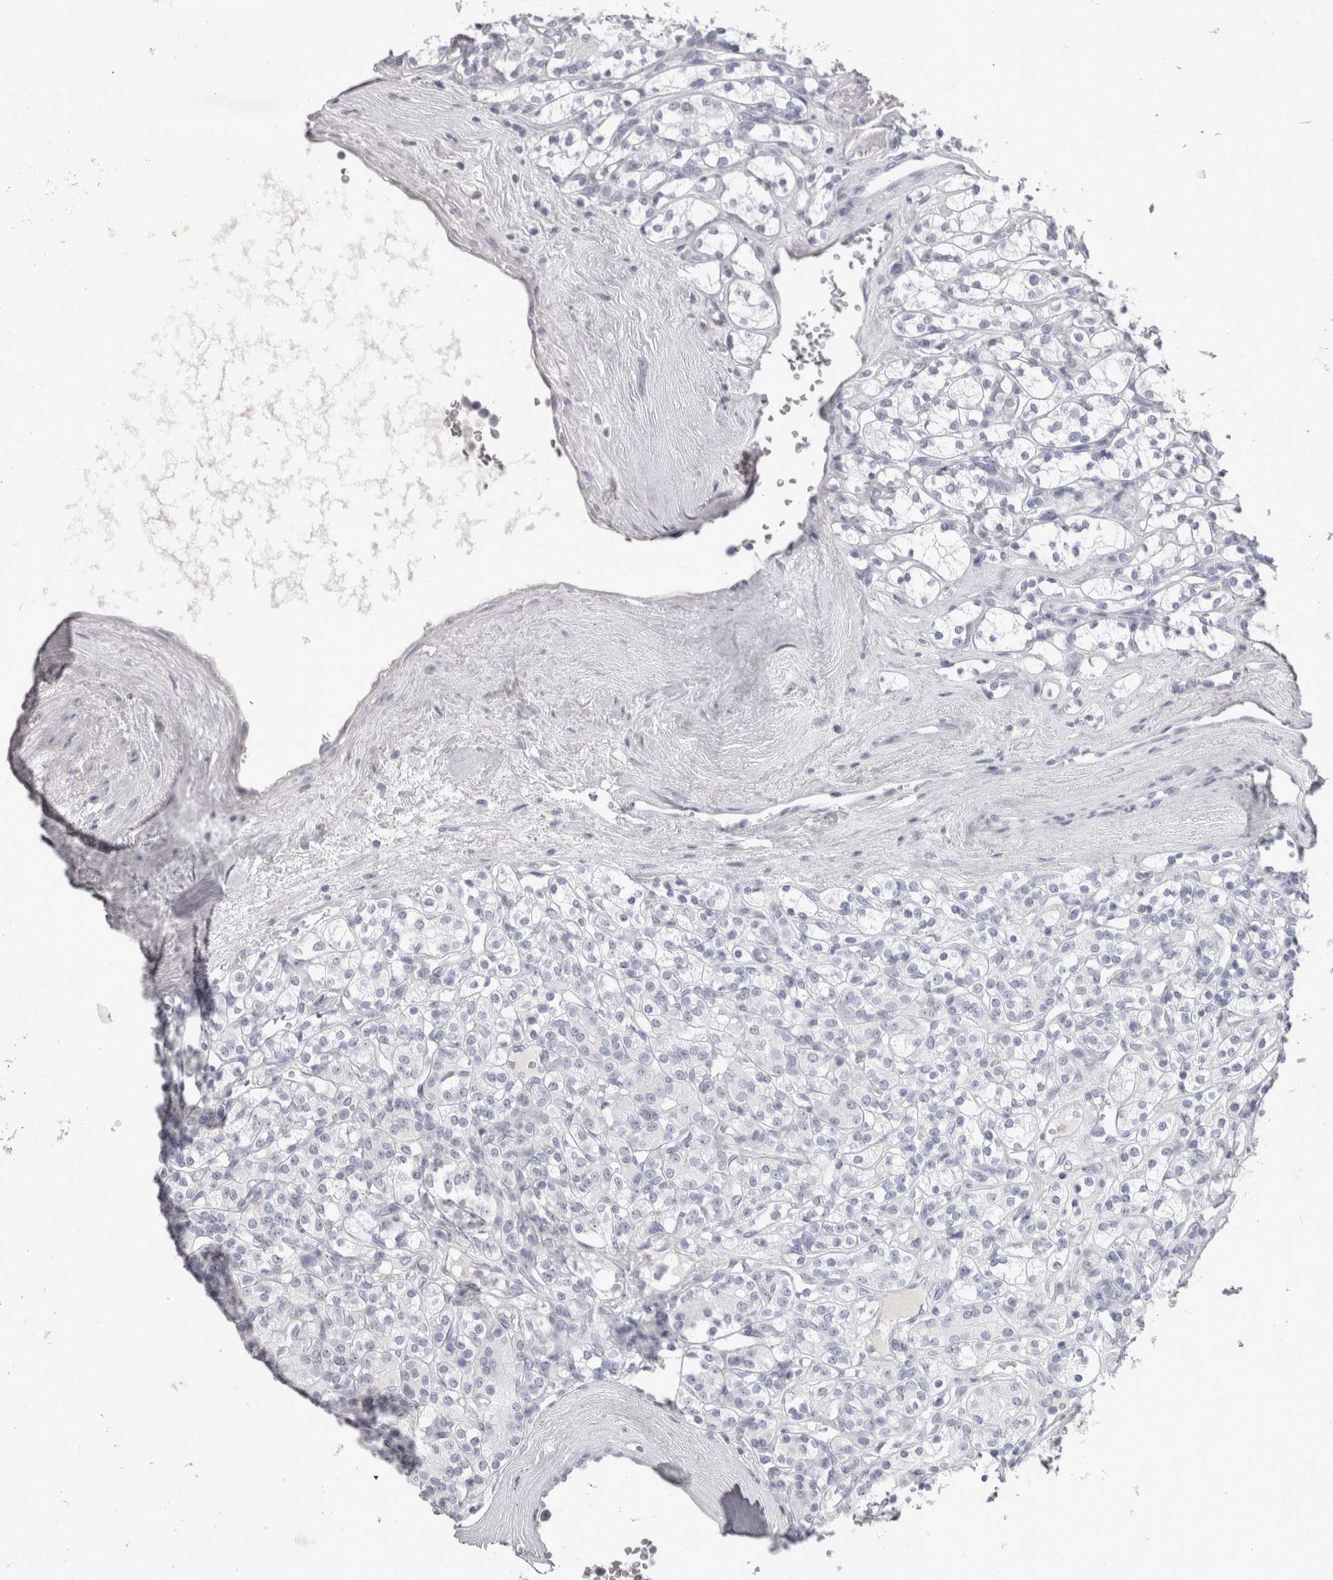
{"staining": {"intensity": "negative", "quantity": "none", "location": "none"}, "tissue": "renal cancer", "cell_type": "Tumor cells", "image_type": "cancer", "snomed": [{"axis": "morphology", "description": "Adenocarcinoma, NOS"}, {"axis": "topography", "description": "Kidney"}], "caption": "This is an immunohistochemistry (IHC) image of human adenocarcinoma (renal). There is no expression in tumor cells.", "gene": "ADAM2", "patient": {"sex": "male", "age": 77}}